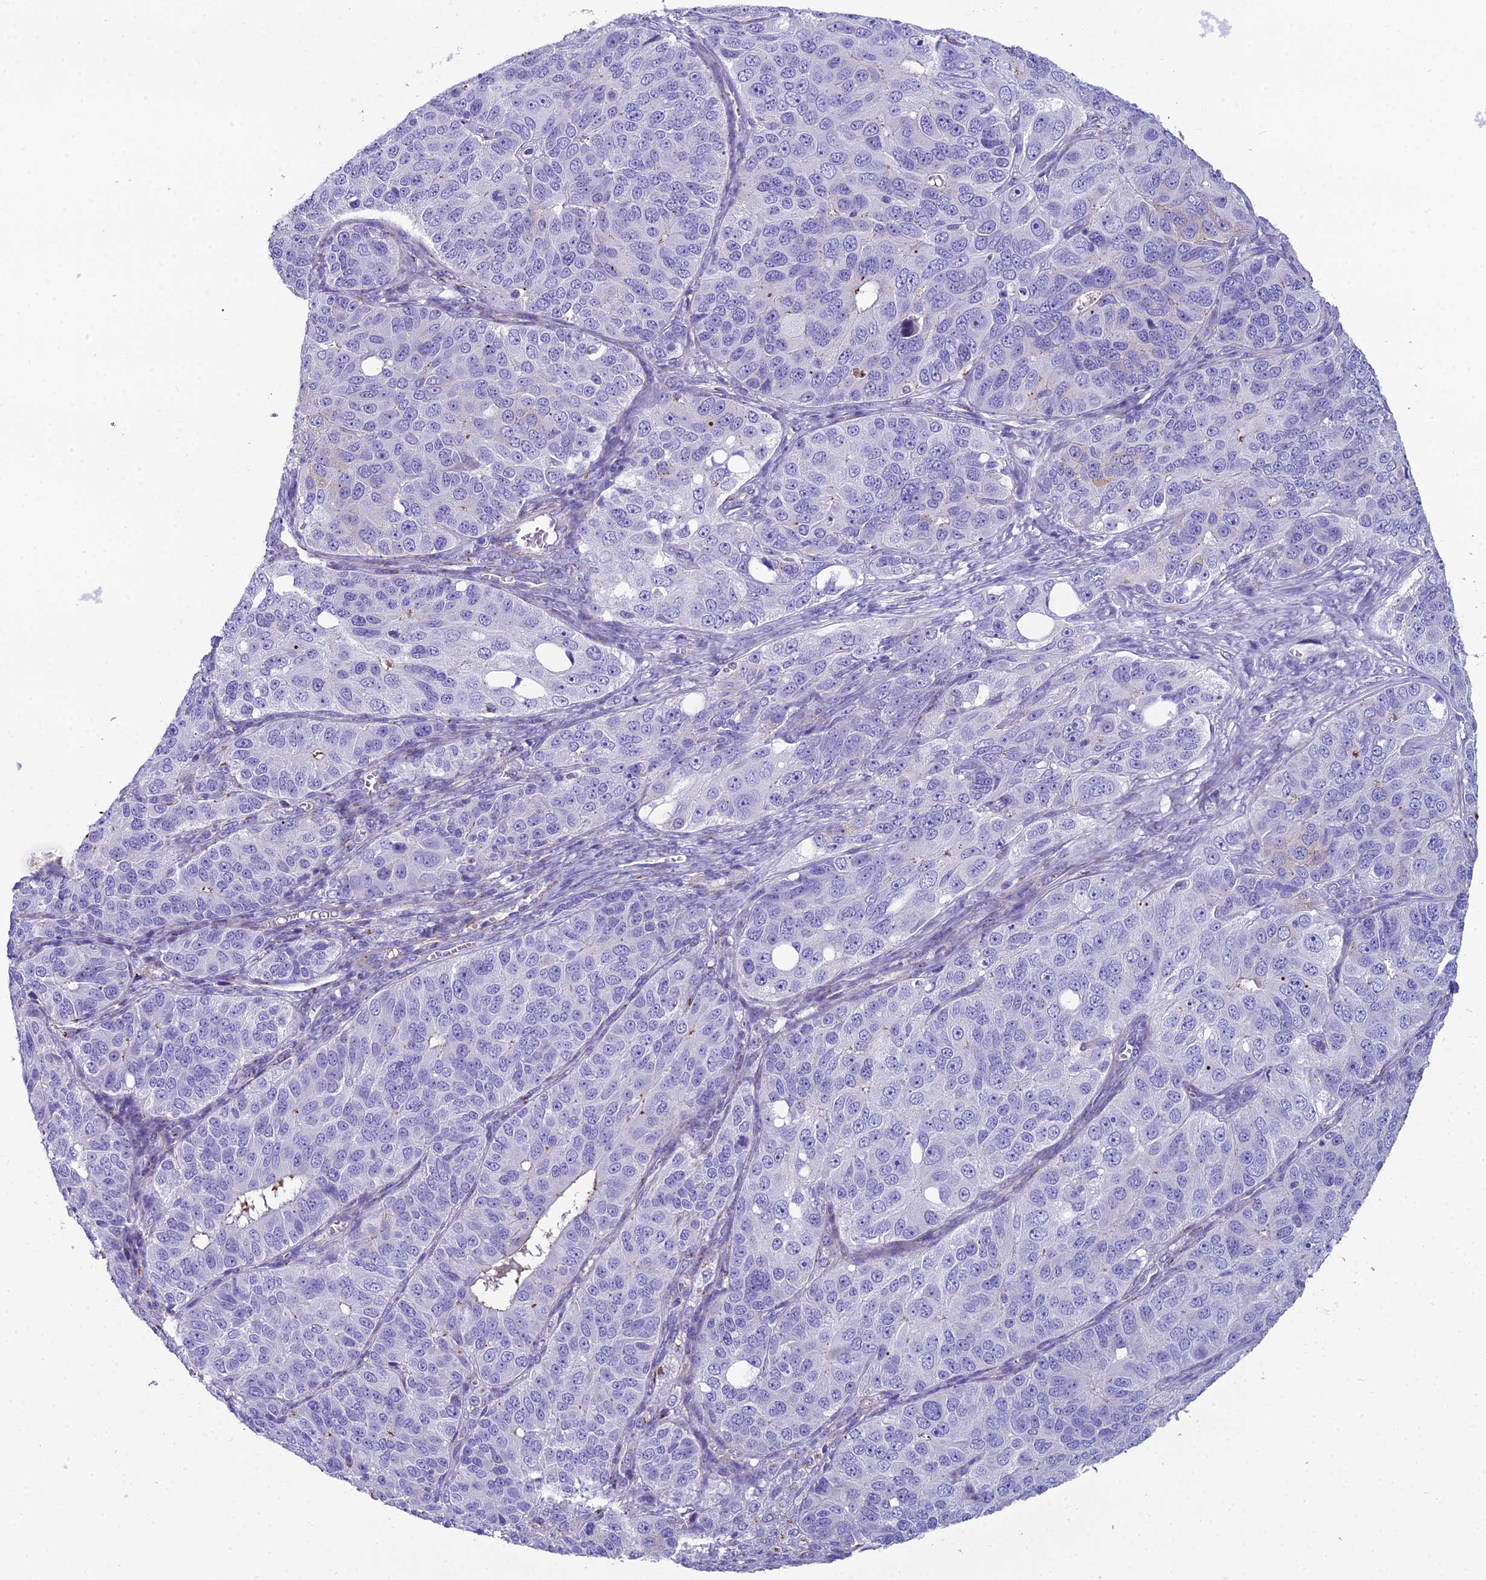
{"staining": {"intensity": "negative", "quantity": "none", "location": "none"}, "tissue": "ovarian cancer", "cell_type": "Tumor cells", "image_type": "cancer", "snomed": [{"axis": "morphology", "description": "Carcinoma, endometroid"}, {"axis": "topography", "description": "Ovary"}], "caption": "The IHC histopathology image has no significant expression in tumor cells of ovarian endometroid carcinoma tissue.", "gene": "GFRA1", "patient": {"sex": "female", "age": 51}}